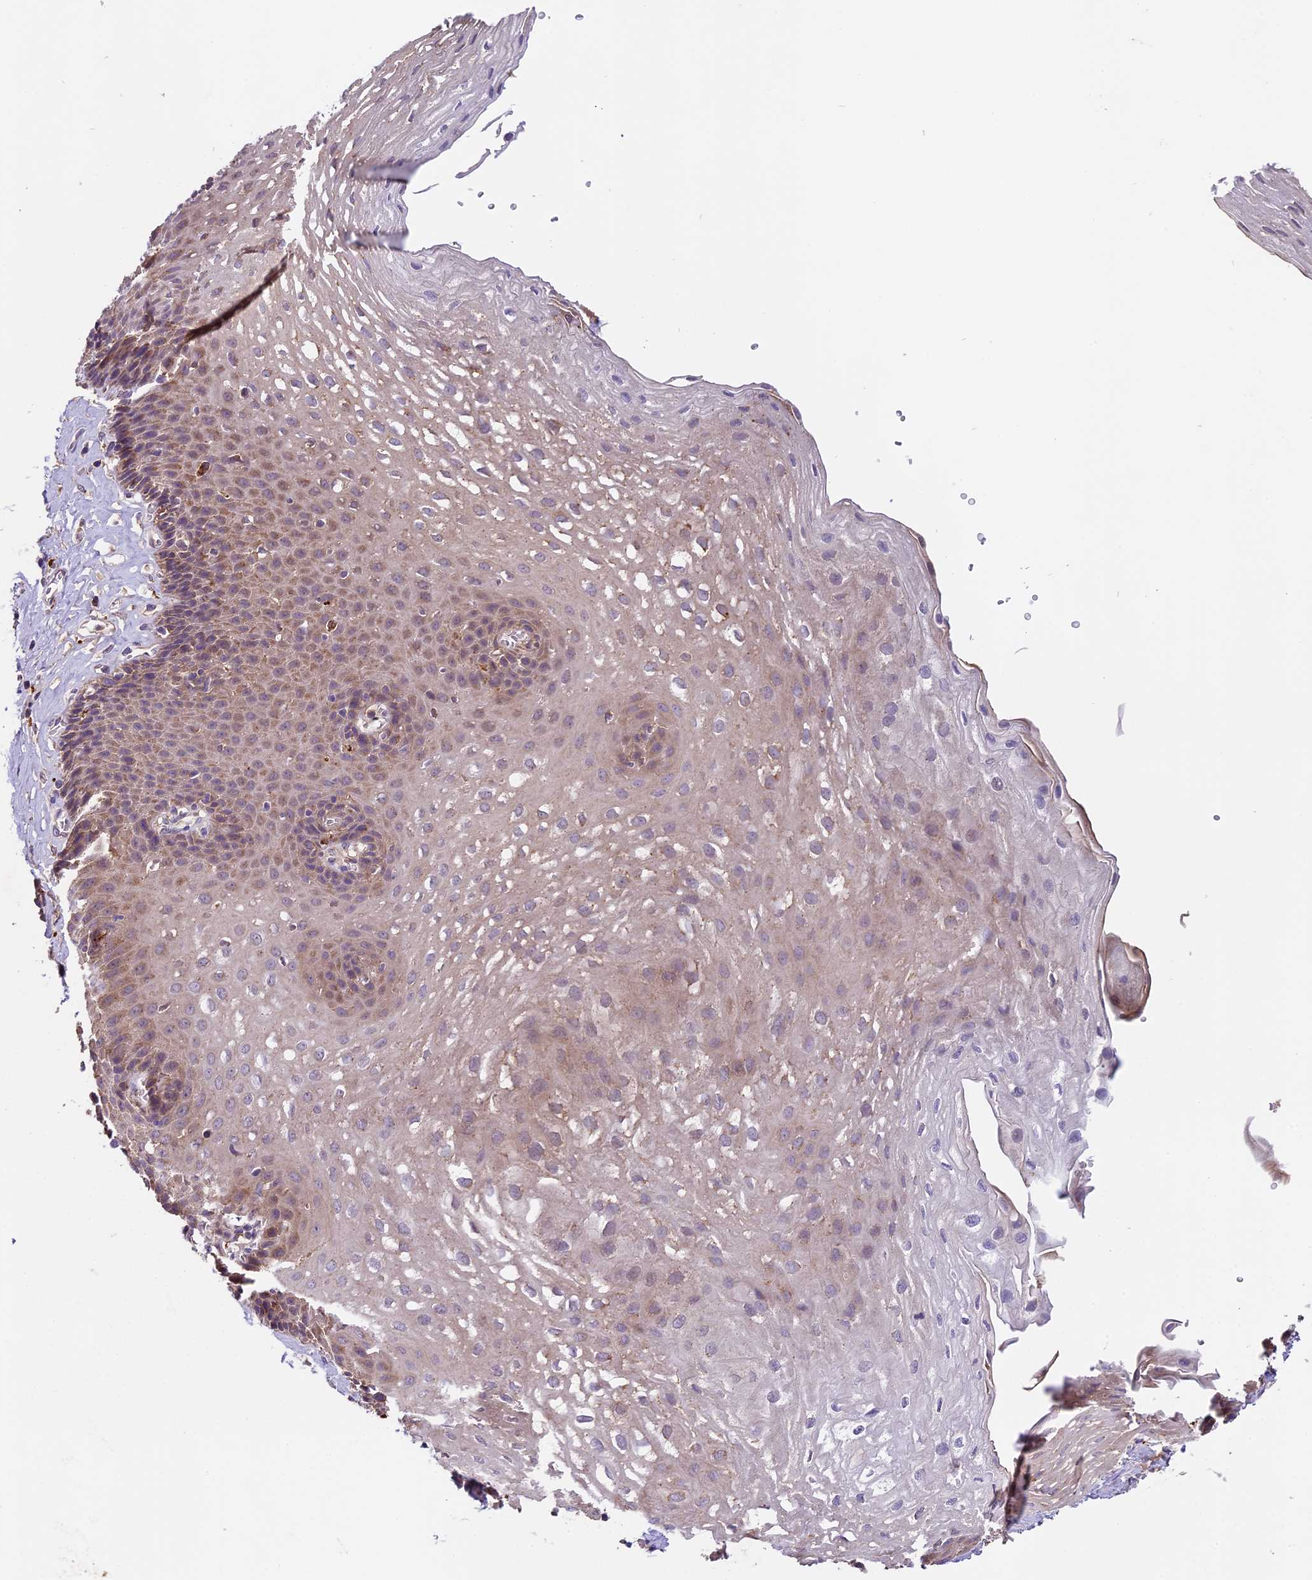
{"staining": {"intensity": "weak", "quantity": ">75%", "location": "cytoplasmic/membranous"}, "tissue": "esophagus", "cell_type": "Squamous epithelial cells", "image_type": "normal", "snomed": [{"axis": "morphology", "description": "Normal tissue, NOS"}, {"axis": "topography", "description": "Esophagus"}], "caption": "Protein staining demonstrates weak cytoplasmic/membranous expression in about >75% of squamous epithelial cells in unremarkable esophagus.", "gene": "COPE", "patient": {"sex": "female", "age": 66}}